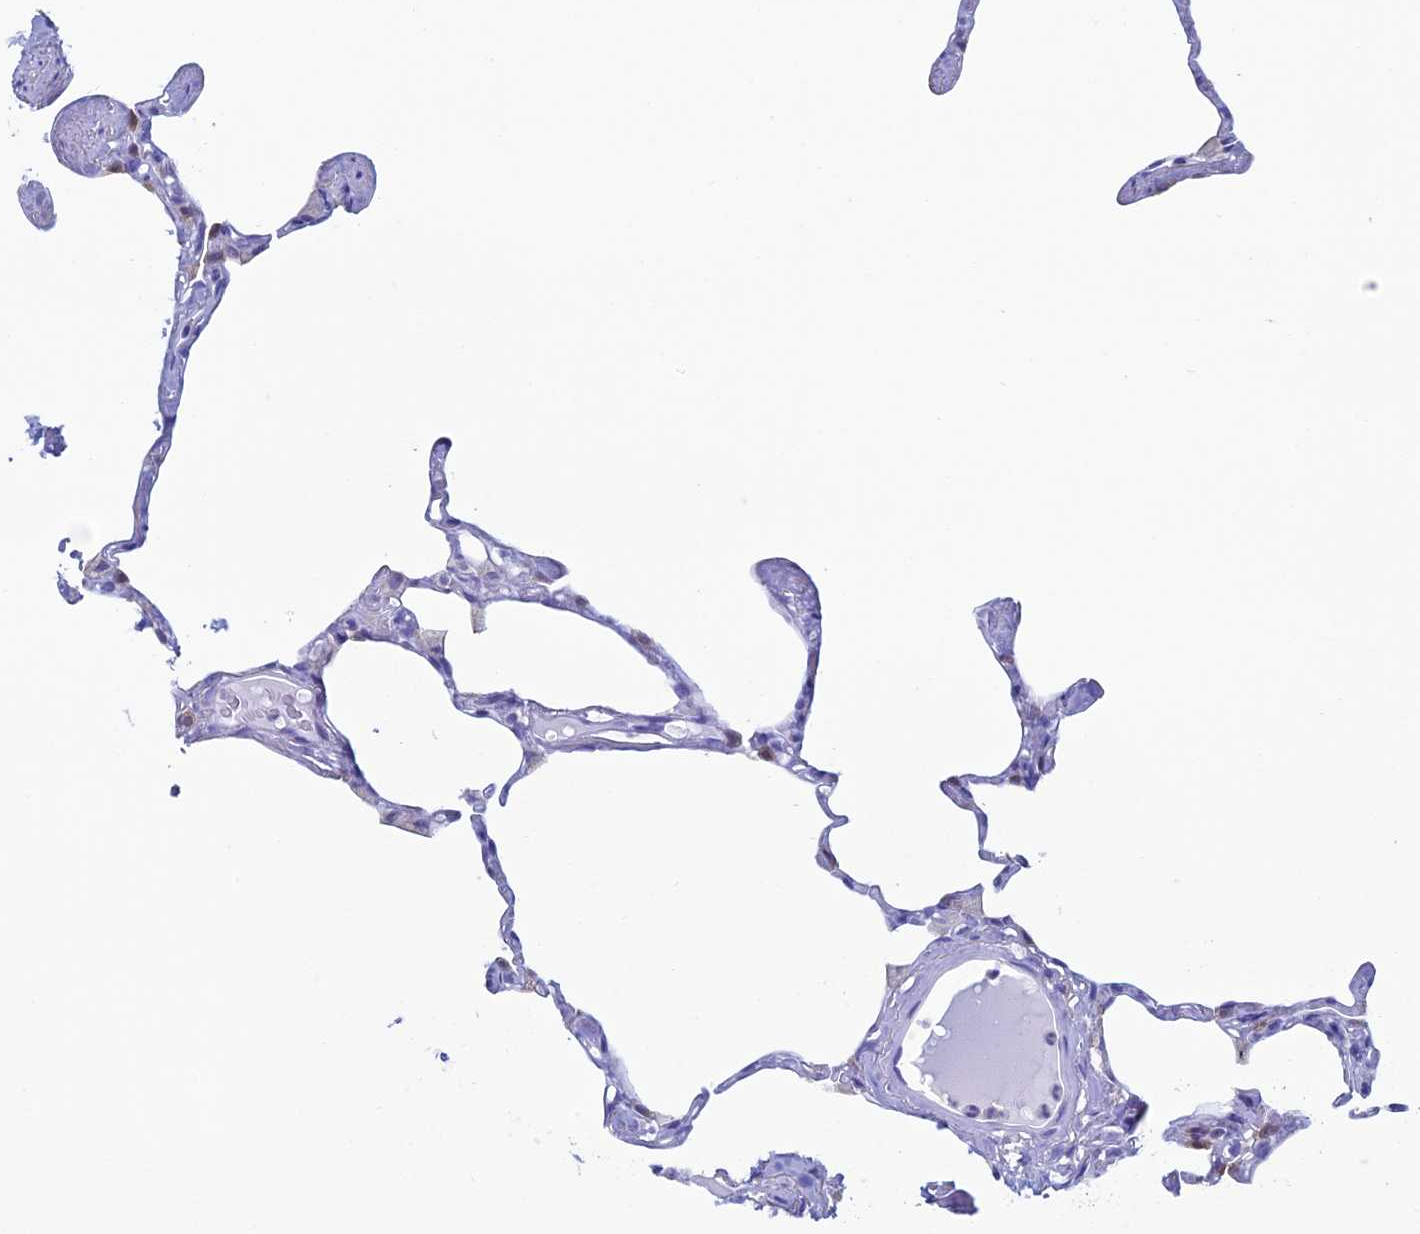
{"staining": {"intensity": "negative", "quantity": "none", "location": "none"}, "tissue": "lung", "cell_type": "Alveolar cells", "image_type": "normal", "snomed": [{"axis": "morphology", "description": "Normal tissue, NOS"}, {"axis": "topography", "description": "Lung"}], "caption": "An IHC histopathology image of benign lung is shown. There is no staining in alveolar cells of lung.", "gene": "KCNK17", "patient": {"sex": "male", "age": 65}}